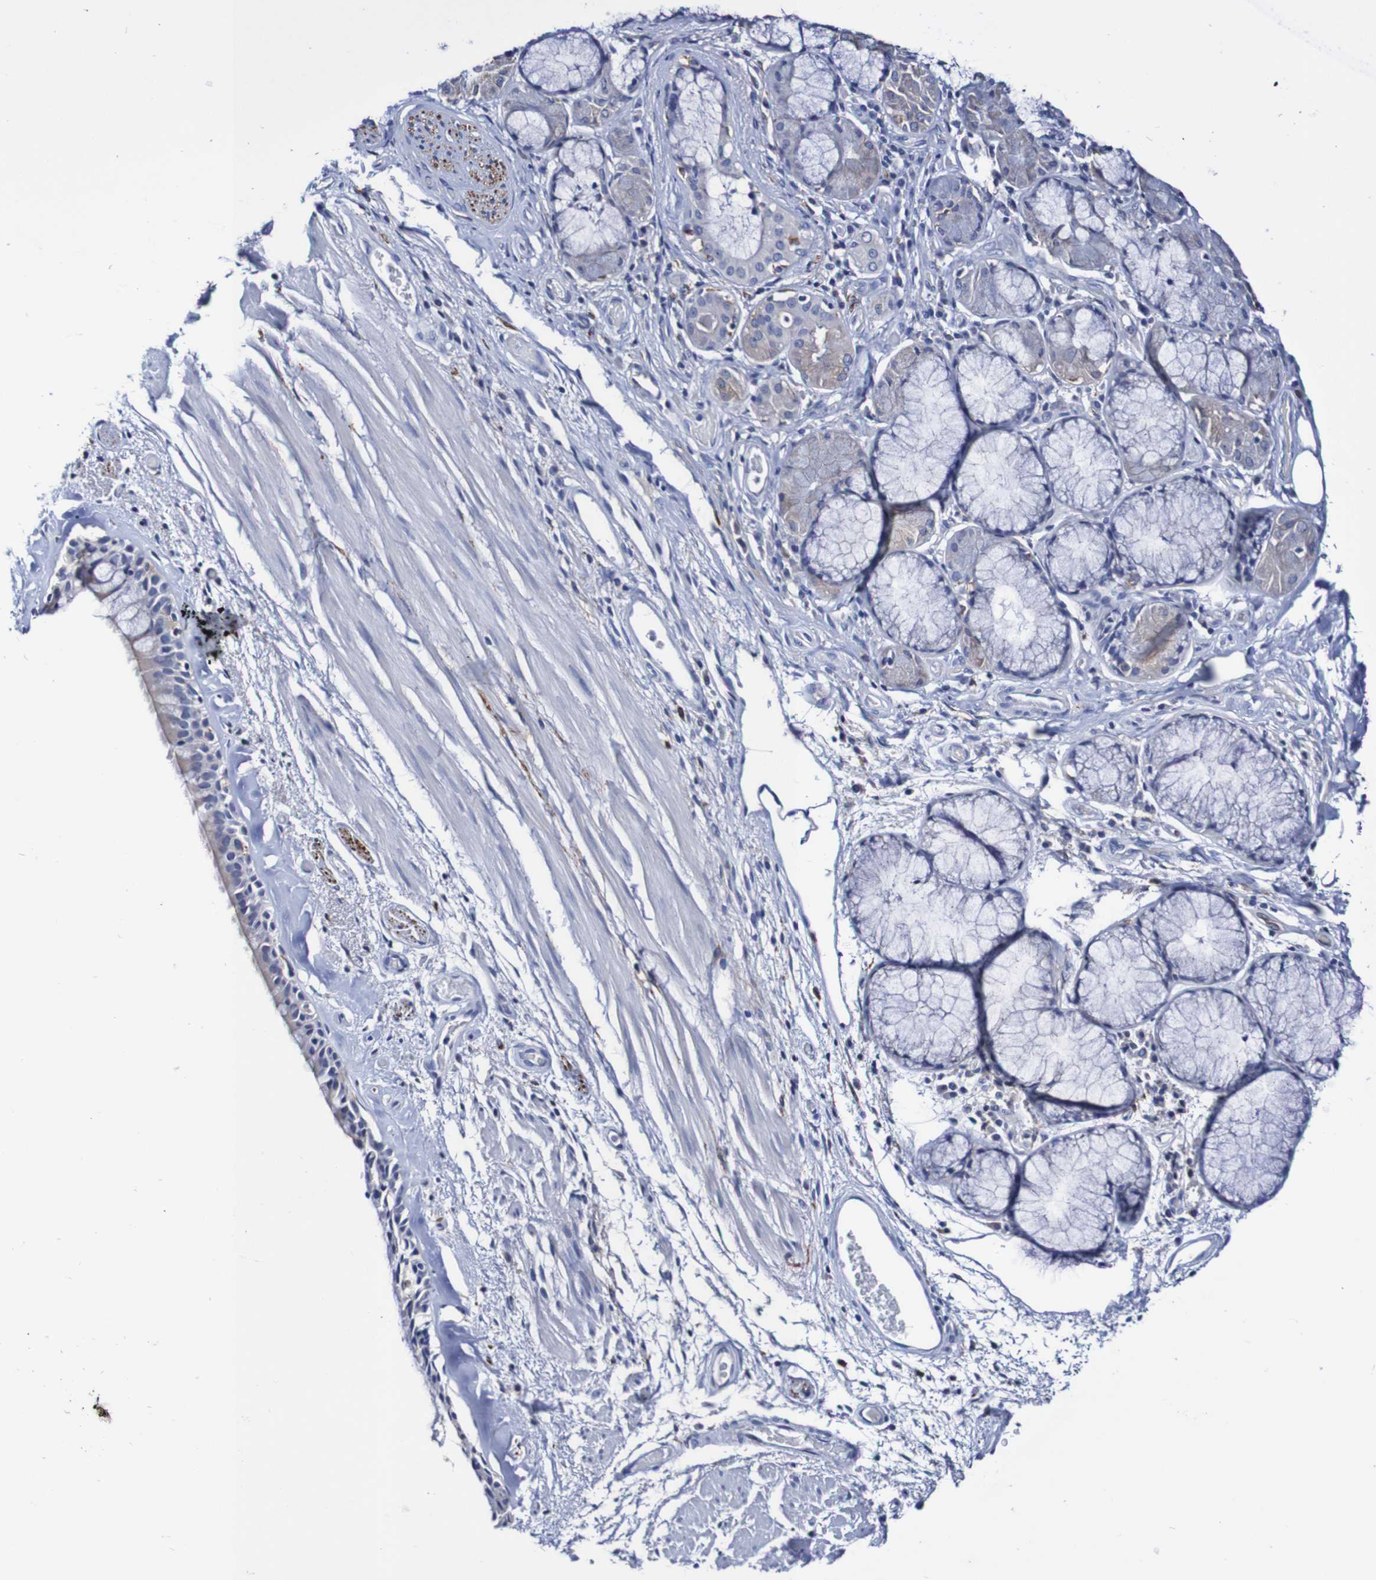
{"staining": {"intensity": "negative", "quantity": "none", "location": "none"}, "tissue": "bronchus", "cell_type": "Respiratory epithelial cells", "image_type": "normal", "snomed": [{"axis": "morphology", "description": "Normal tissue, NOS"}, {"axis": "morphology", "description": "Adenocarcinoma, NOS"}, {"axis": "topography", "description": "Bronchus"}, {"axis": "topography", "description": "Lung"}], "caption": "A high-resolution photomicrograph shows IHC staining of unremarkable bronchus, which demonstrates no significant positivity in respiratory epithelial cells.", "gene": "SEZ6", "patient": {"sex": "female", "age": 54}}